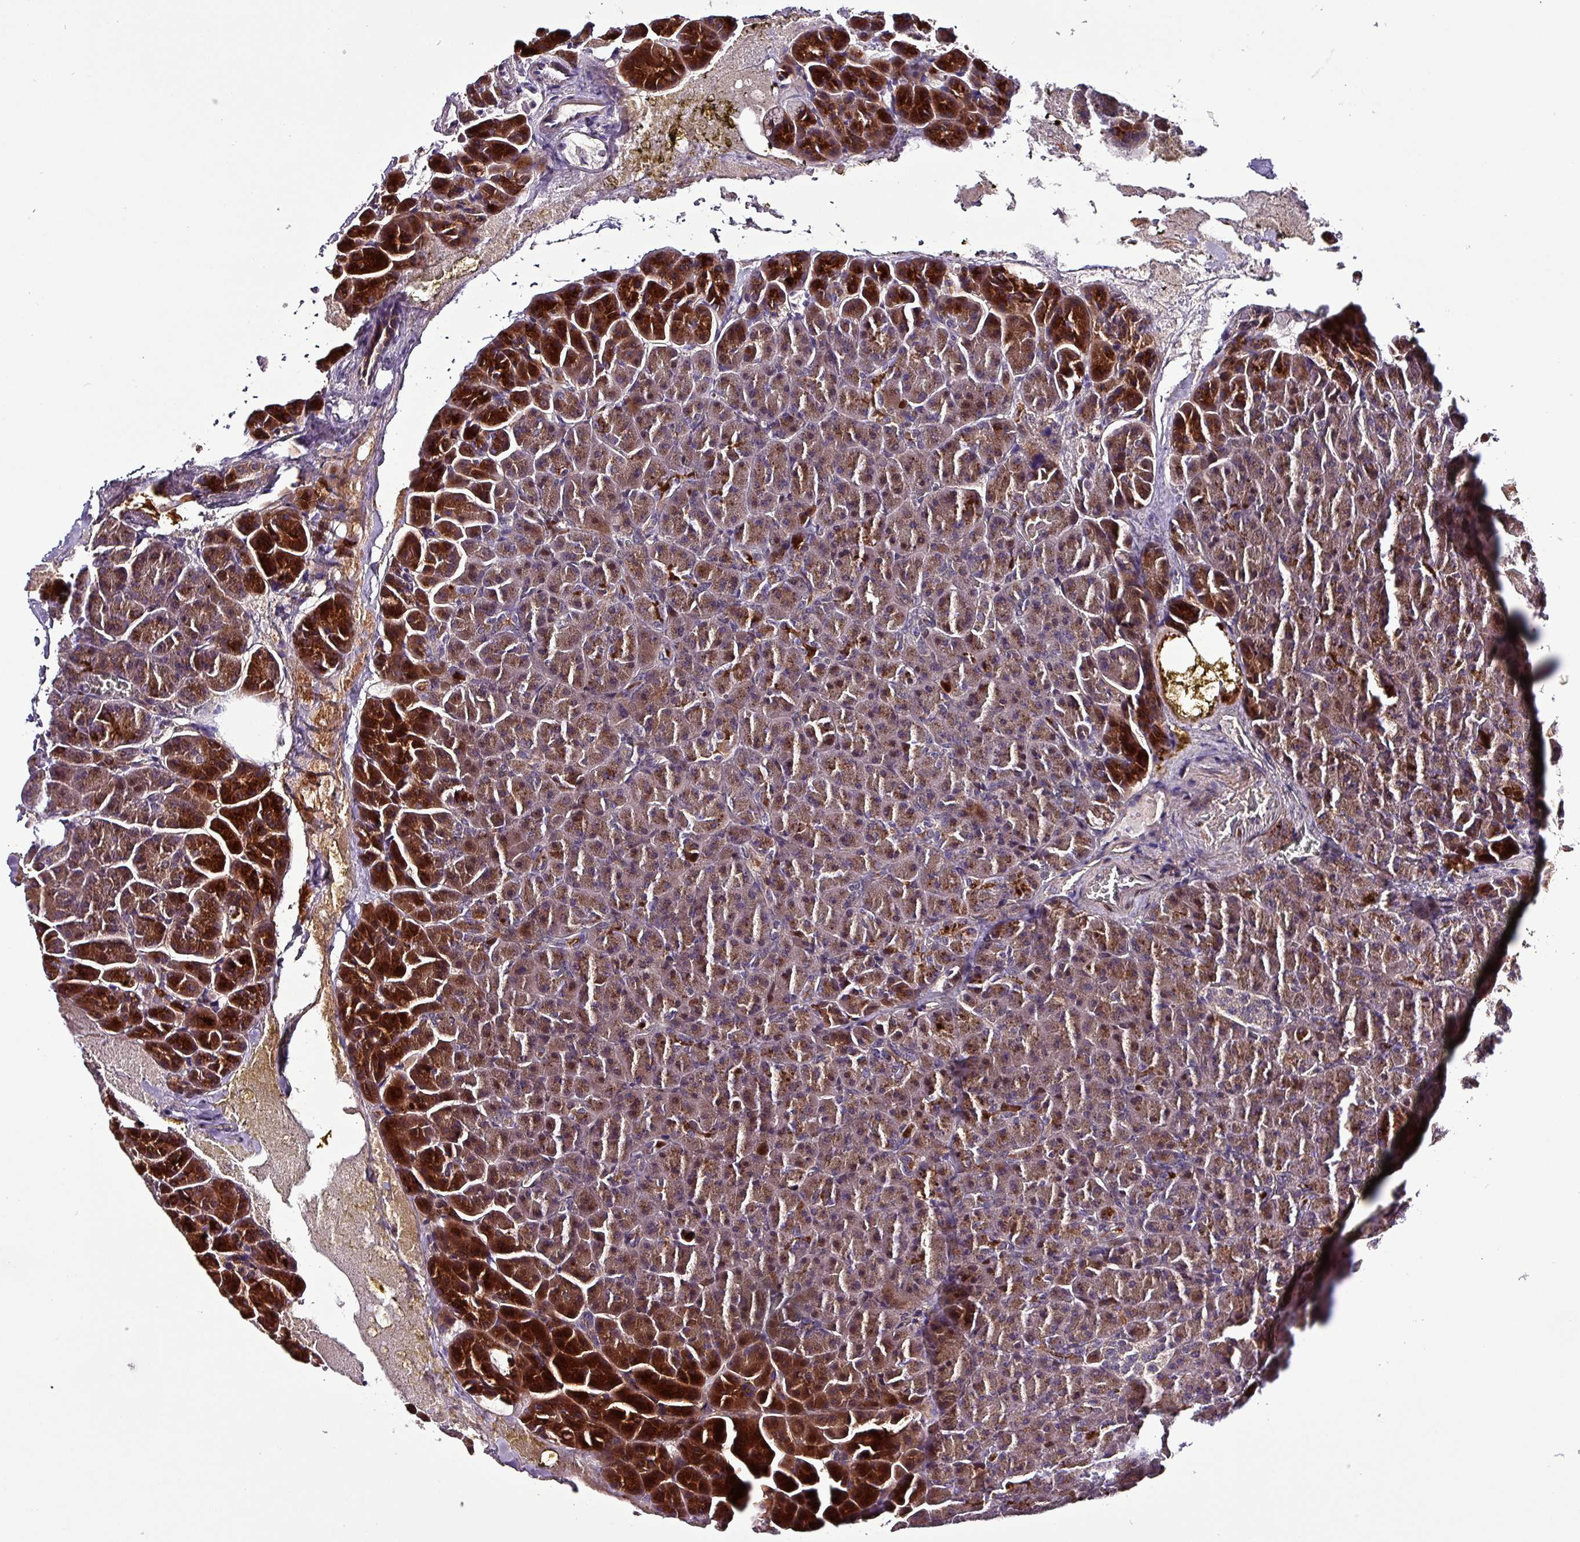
{"staining": {"intensity": "strong", "quantity": ">75%", "location": "cytoplasmic/membranous,nuclear"}, "tissue": "pancreas", "cell_type": "Exocrine glandular cells", "image_type": "normal", "snomed": [{"axis": "morphology", "description": "Normal tissue, NOS"}, {"axis": "topography", "description": "Pancreas"}], "caption": "Immunohistochemical staining of unremarkable pancreas demonstrates high levels of strong cytoplasmic/membranous,nuclear staining in approximately >75% of exocrine glandular cells.", "gene": "GRAPL", "patient": {"sex": "female", "age": 74}}